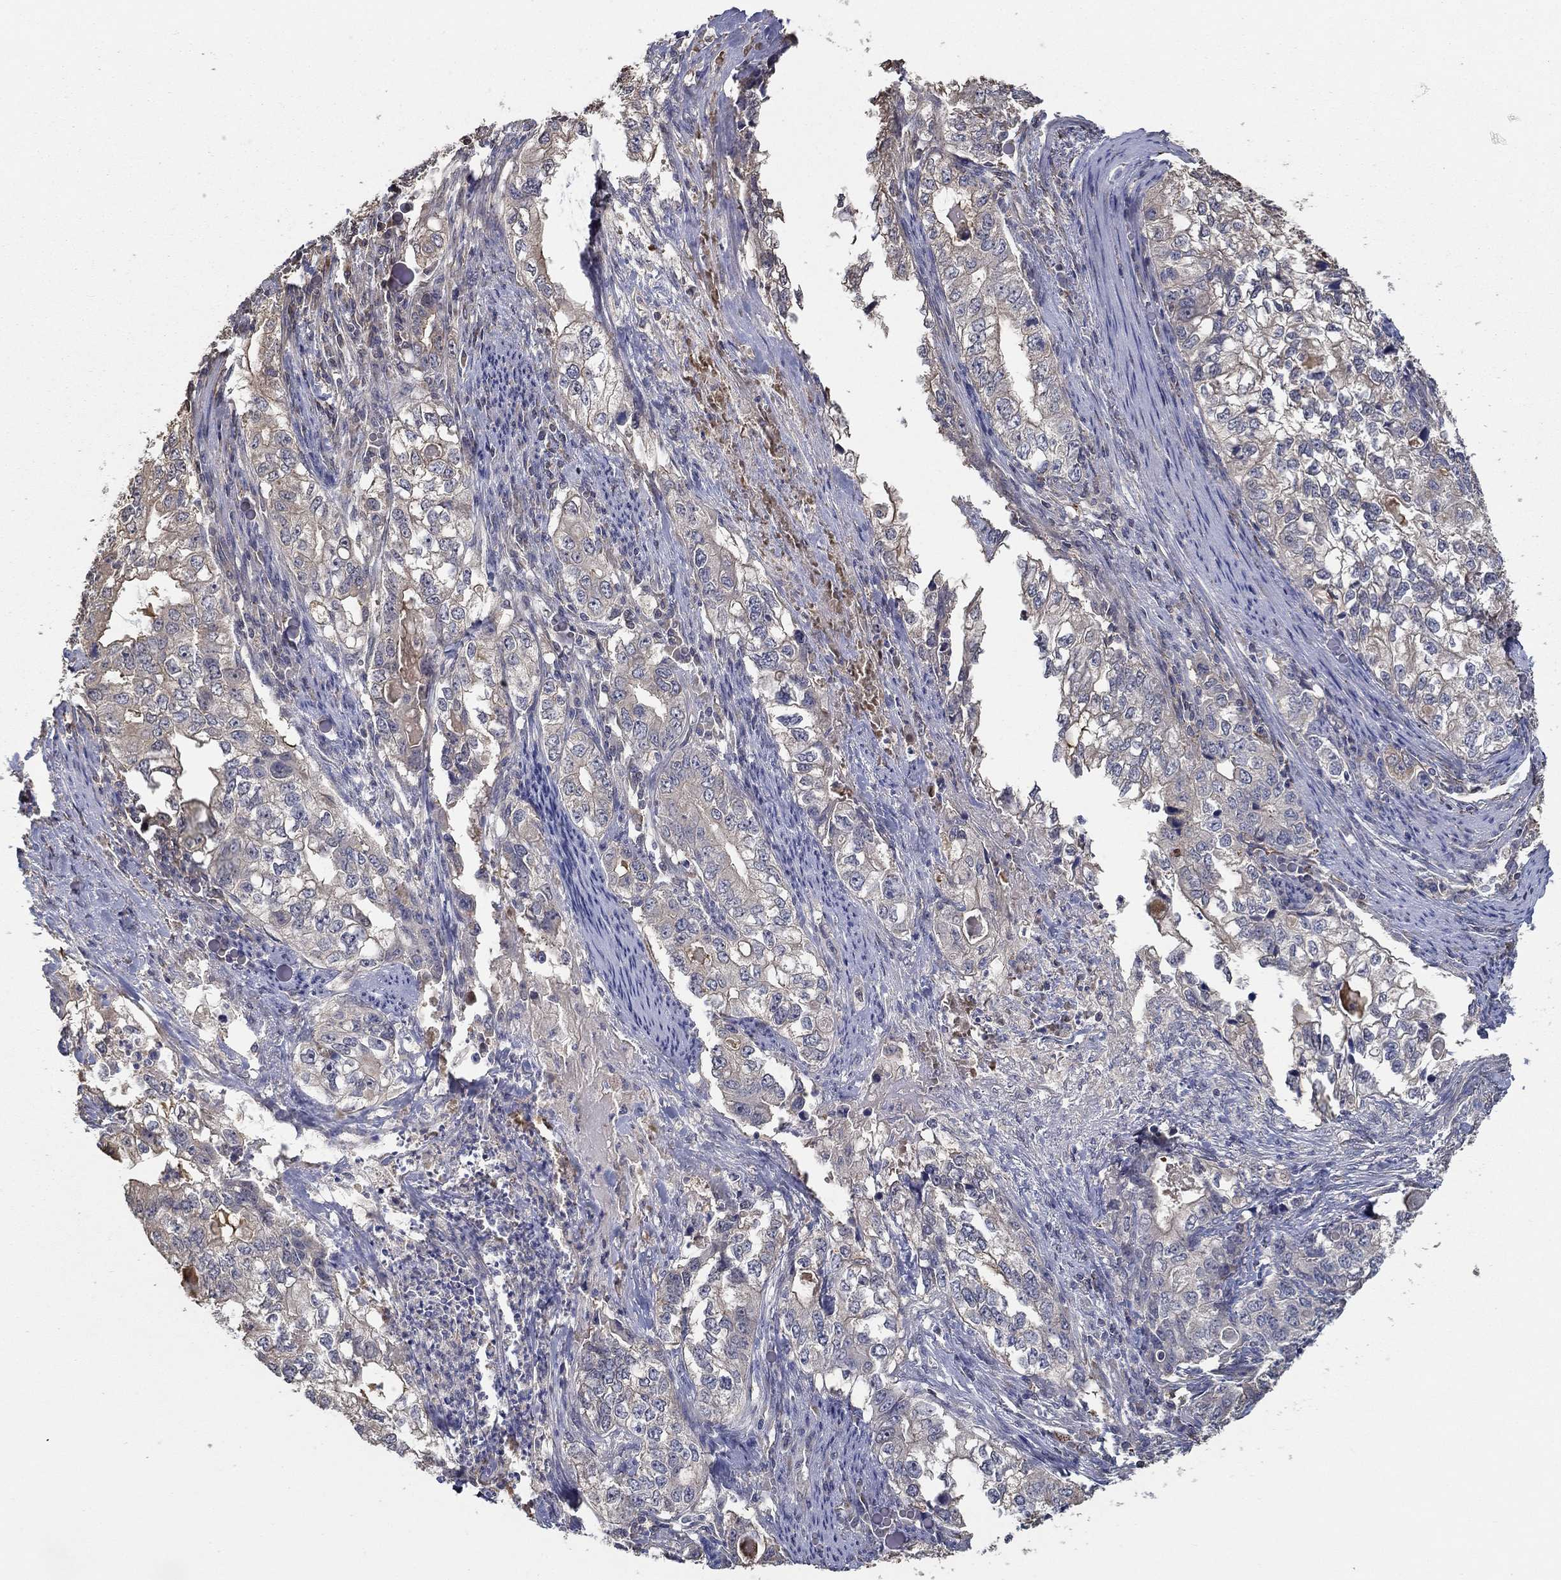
{"staining": {"intensity": "negative", "quantity": "none", "location": "none"}, "tissue": "stomach cancer", "cell_type": "Tumor cells", "image_type": "cancer", "snomed": [{"axis": "morphology", "description": "Adenocarcinoma, NOS"}, {"axis": "topography", "description": "Stomach, lower"}], "caption": "Immunohistochemistry photomicrograph of neoplastic tissue: stomach cancer stained with DAB (3,3'-diaminobenzidine) shows no significant protein expression in tumor cells.", "gene": "IL10", "patient": {"sex": "female", "age": 72}}